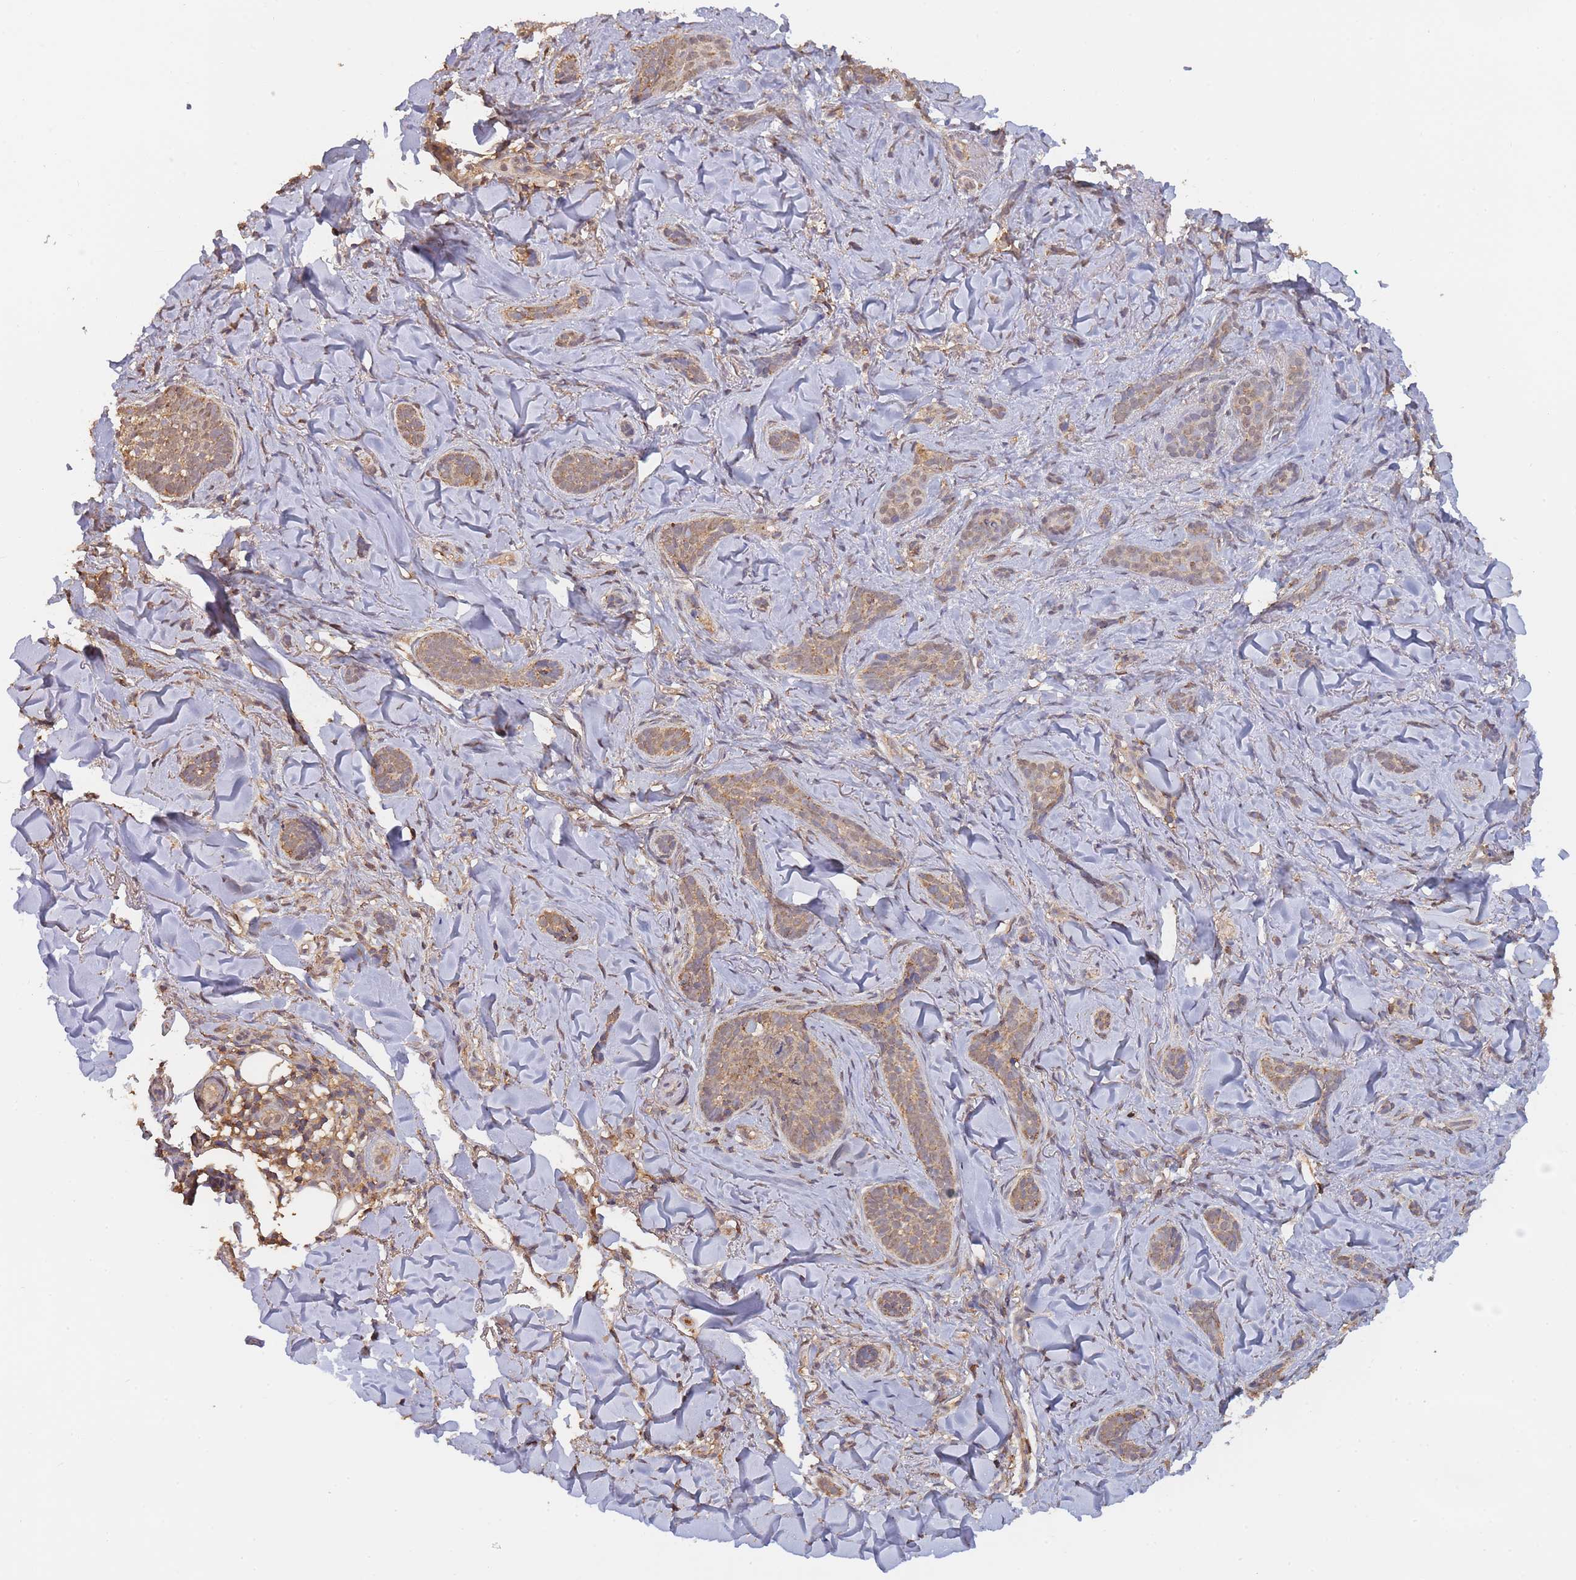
{"staining": {"intensity": "weak", "quantity": ">75%", "location": "cytoplasmic/membranous"}, "tissue": "skin cancer", "cell_type": "Tumor cells", "image_type": "cancer", "snomed": [{"axis": "morphology", "description": "Basal cell carcinoma"}, {"axis": "topography", "description": "Skin"}], "caption": "Approximately >75% of tumor cells in human skin cancer show weak cytoplasmic/membranous protein positivity as visualized by brown immunohistochemical staining.", "gene": "METRN", "patient": {"sex": "female", "age": 55}}